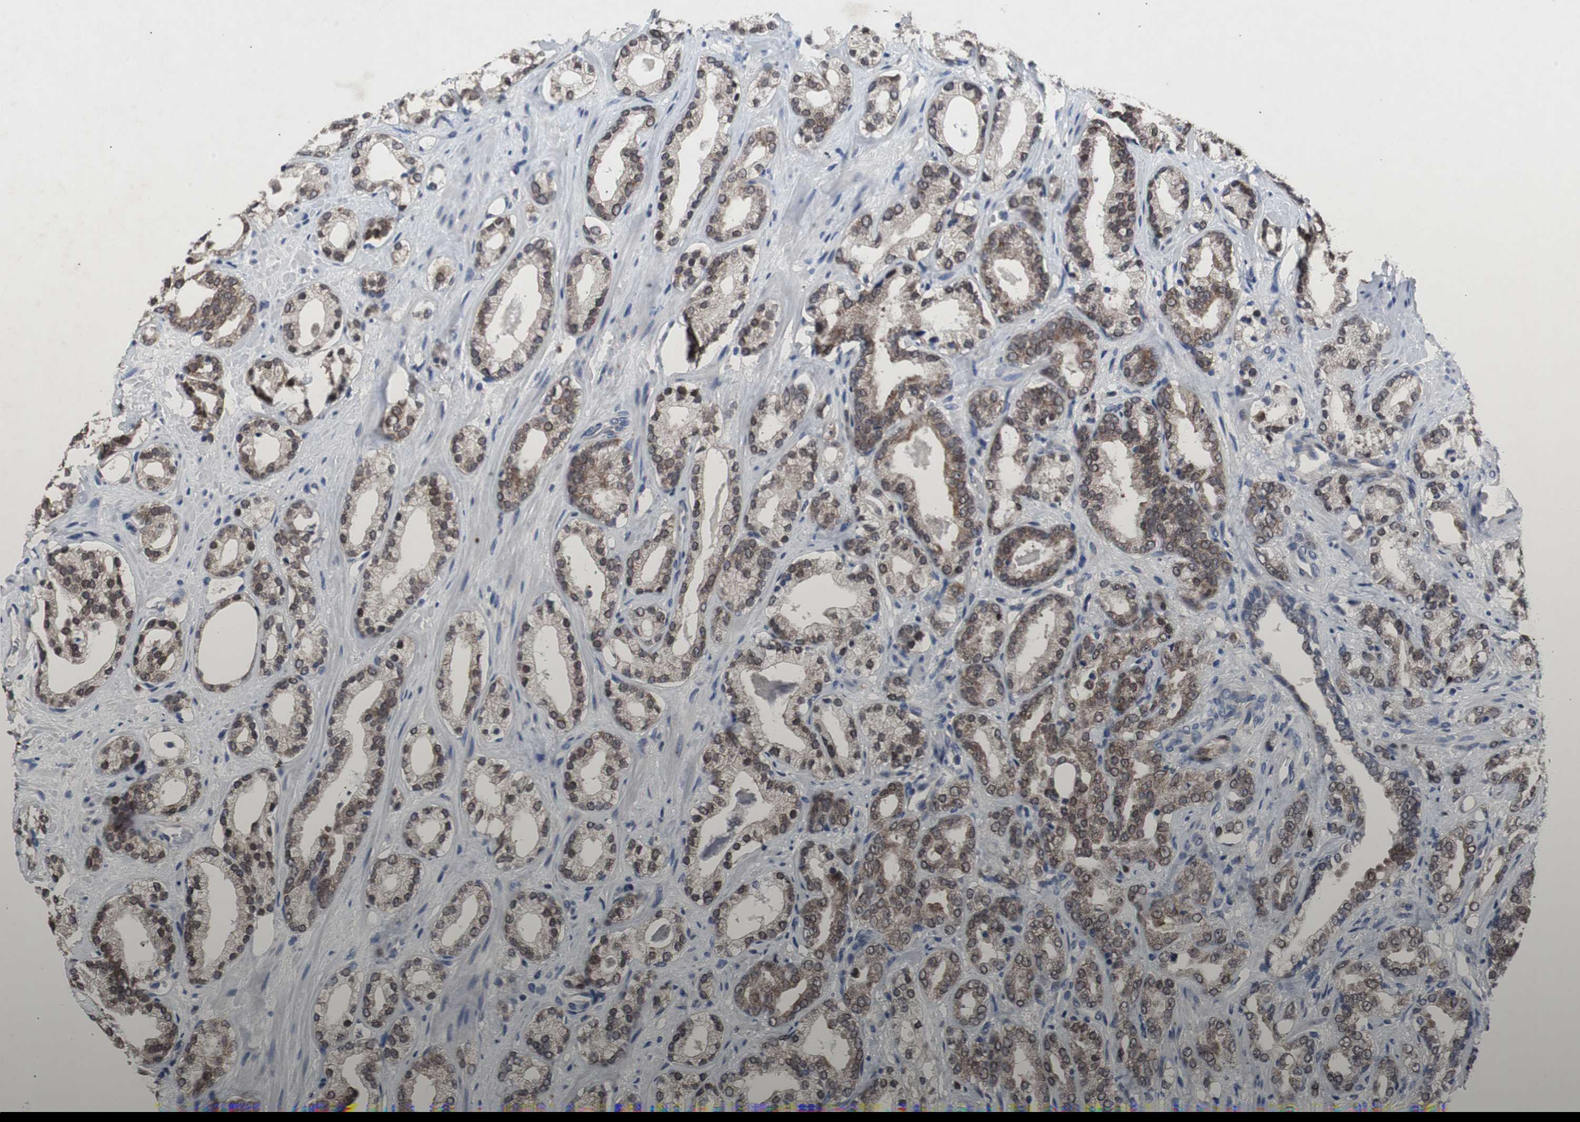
{"staining": {"intensity": "moderate", "quantity": ">75%", "location": "cytoplasmic/membranous,nuclear"}, "tissue": "prostate cancer", "cell_type": "Tumor cells", "image_type": "cancer", "snomed": [{"axis": "morphology", "description": "Adenocarcinoma, Low grade"}, {"axis": "topography", "description": "Prostate"}], "caption": "Immunohistochemical staining of prostate cancer demonstrates moderate cytoplasmic/membranous and nuclear protein staining in approximately >75% of tumor cells. Nuclei are stained in blue.", "gene": "RBM47", "patient": {"sex": "male", "age": 63}}